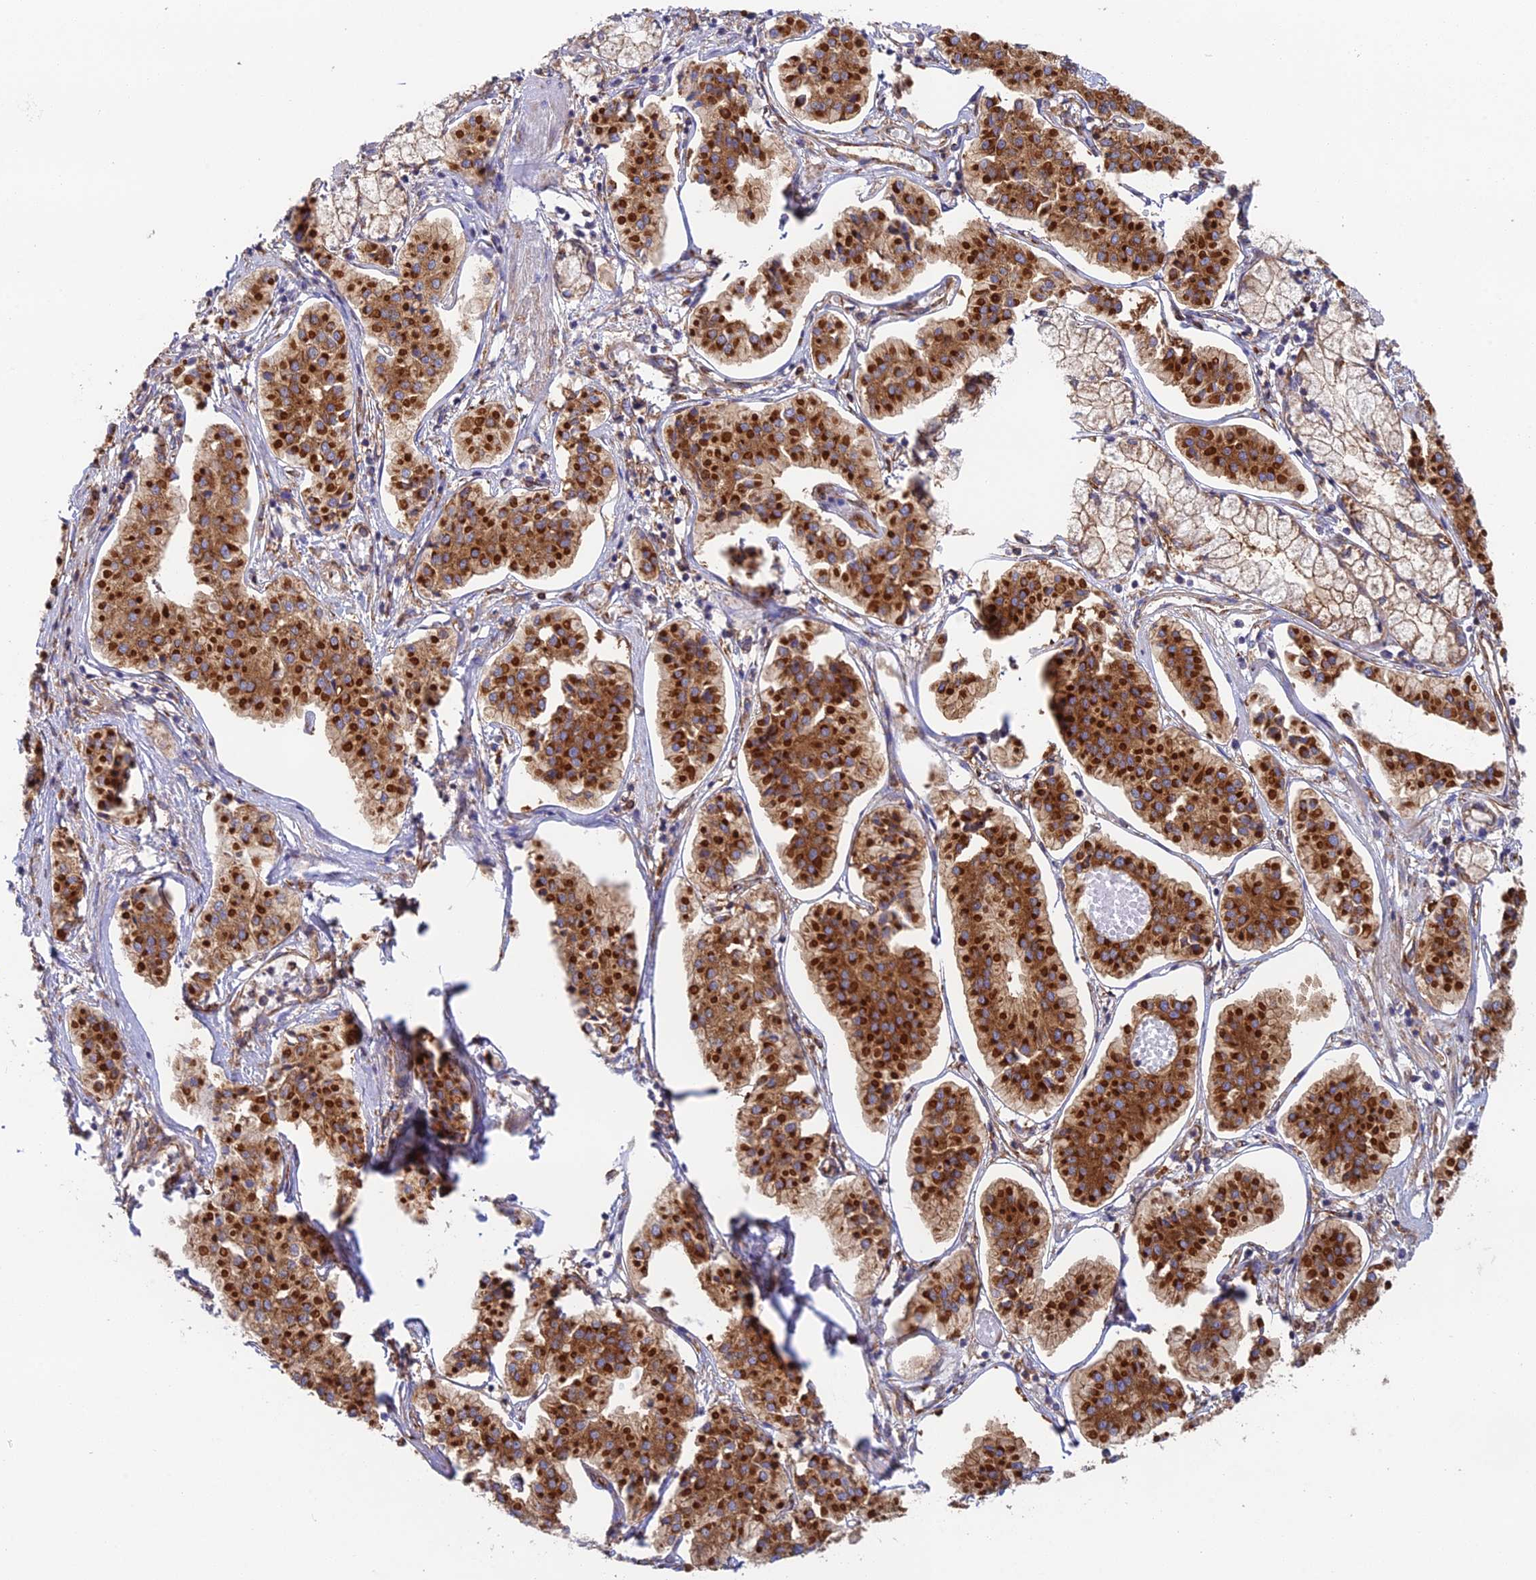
{"staining": {"intensity": "strong", "quantity": ">75%", "location": "cytoplasmic/membranous"}, "tissue": "pancreatic cancer", "cell_type": "Tumor cells", "image_type": "cancer", "snomed": [{"axis": "morphology", "description": "Adenocarcinoma, NOS"}, {"axis": "topography", "description": "Pancreas"}], "caption": "This is a micrograph of IHC staining of pancreatic adenocarcinoma, which shows strong positivity in the cytoplasmic/membranous of tumor cells.", "gene": "CCDC69", "patient": {"sex": "female", "age": 50}}